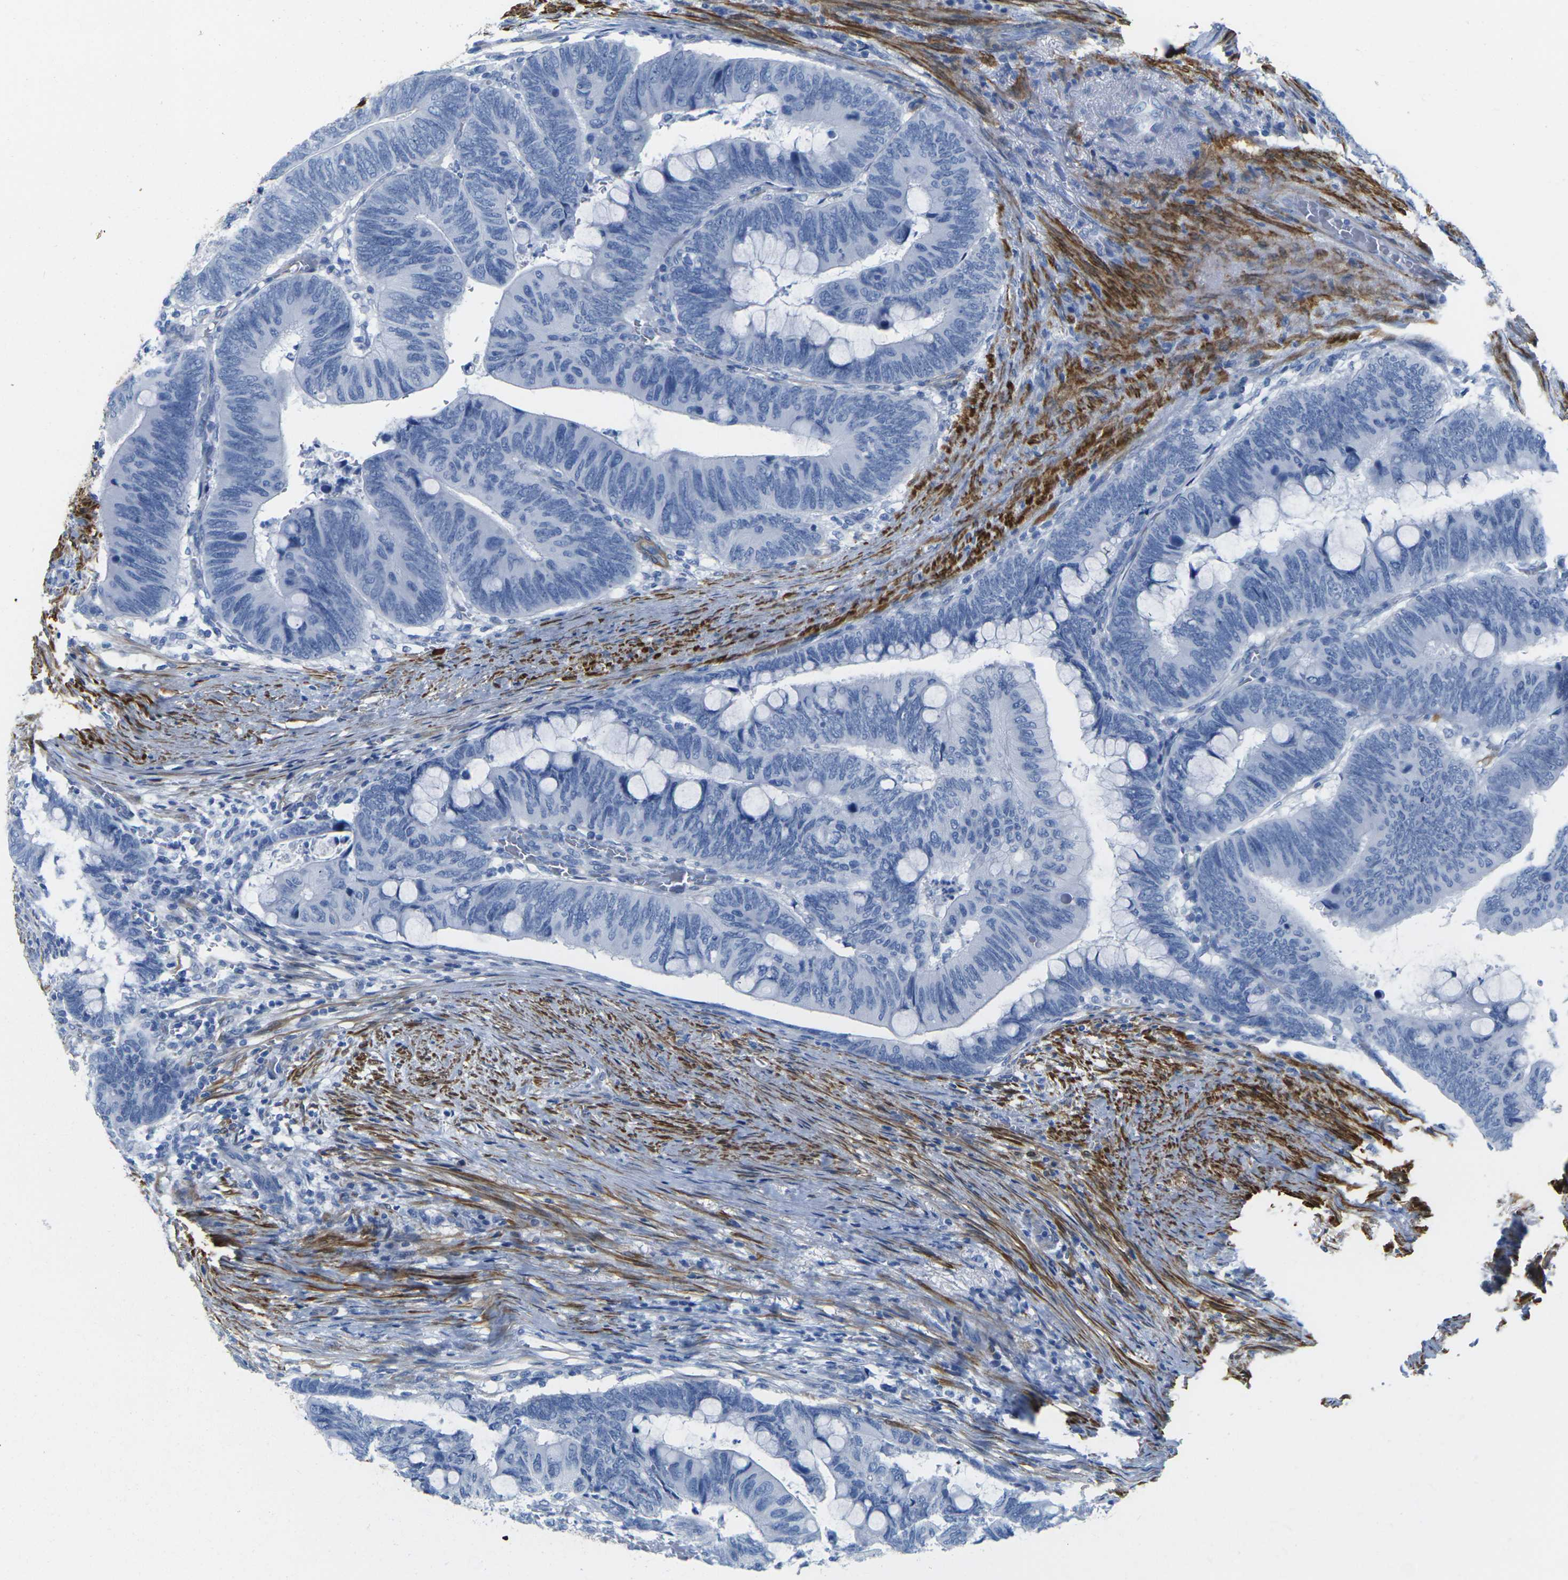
{"staining": {"intensity": "negative", "quantity": "none", "location": "none"}, "tissue": "colorectal cancer", "cell_type": "Tumor cells", "image_type": "cancer", "snomed": [{"axis": "morphology", "description": "Normal tissue, NOS"}, {"axis": "morphology", "description": "Adenocarcinoma, NOS"}, {"axis": "topography", "description": "Rectum"}, {"axis": "topography", "description": "Peripheral nerve tissue"}], "caption": "A micrograph of human colorectal adenocarcinoma is negative for staining in tumor cells.", "gene": "CNN1", "patient": {"sex": "male", "age": 92}}